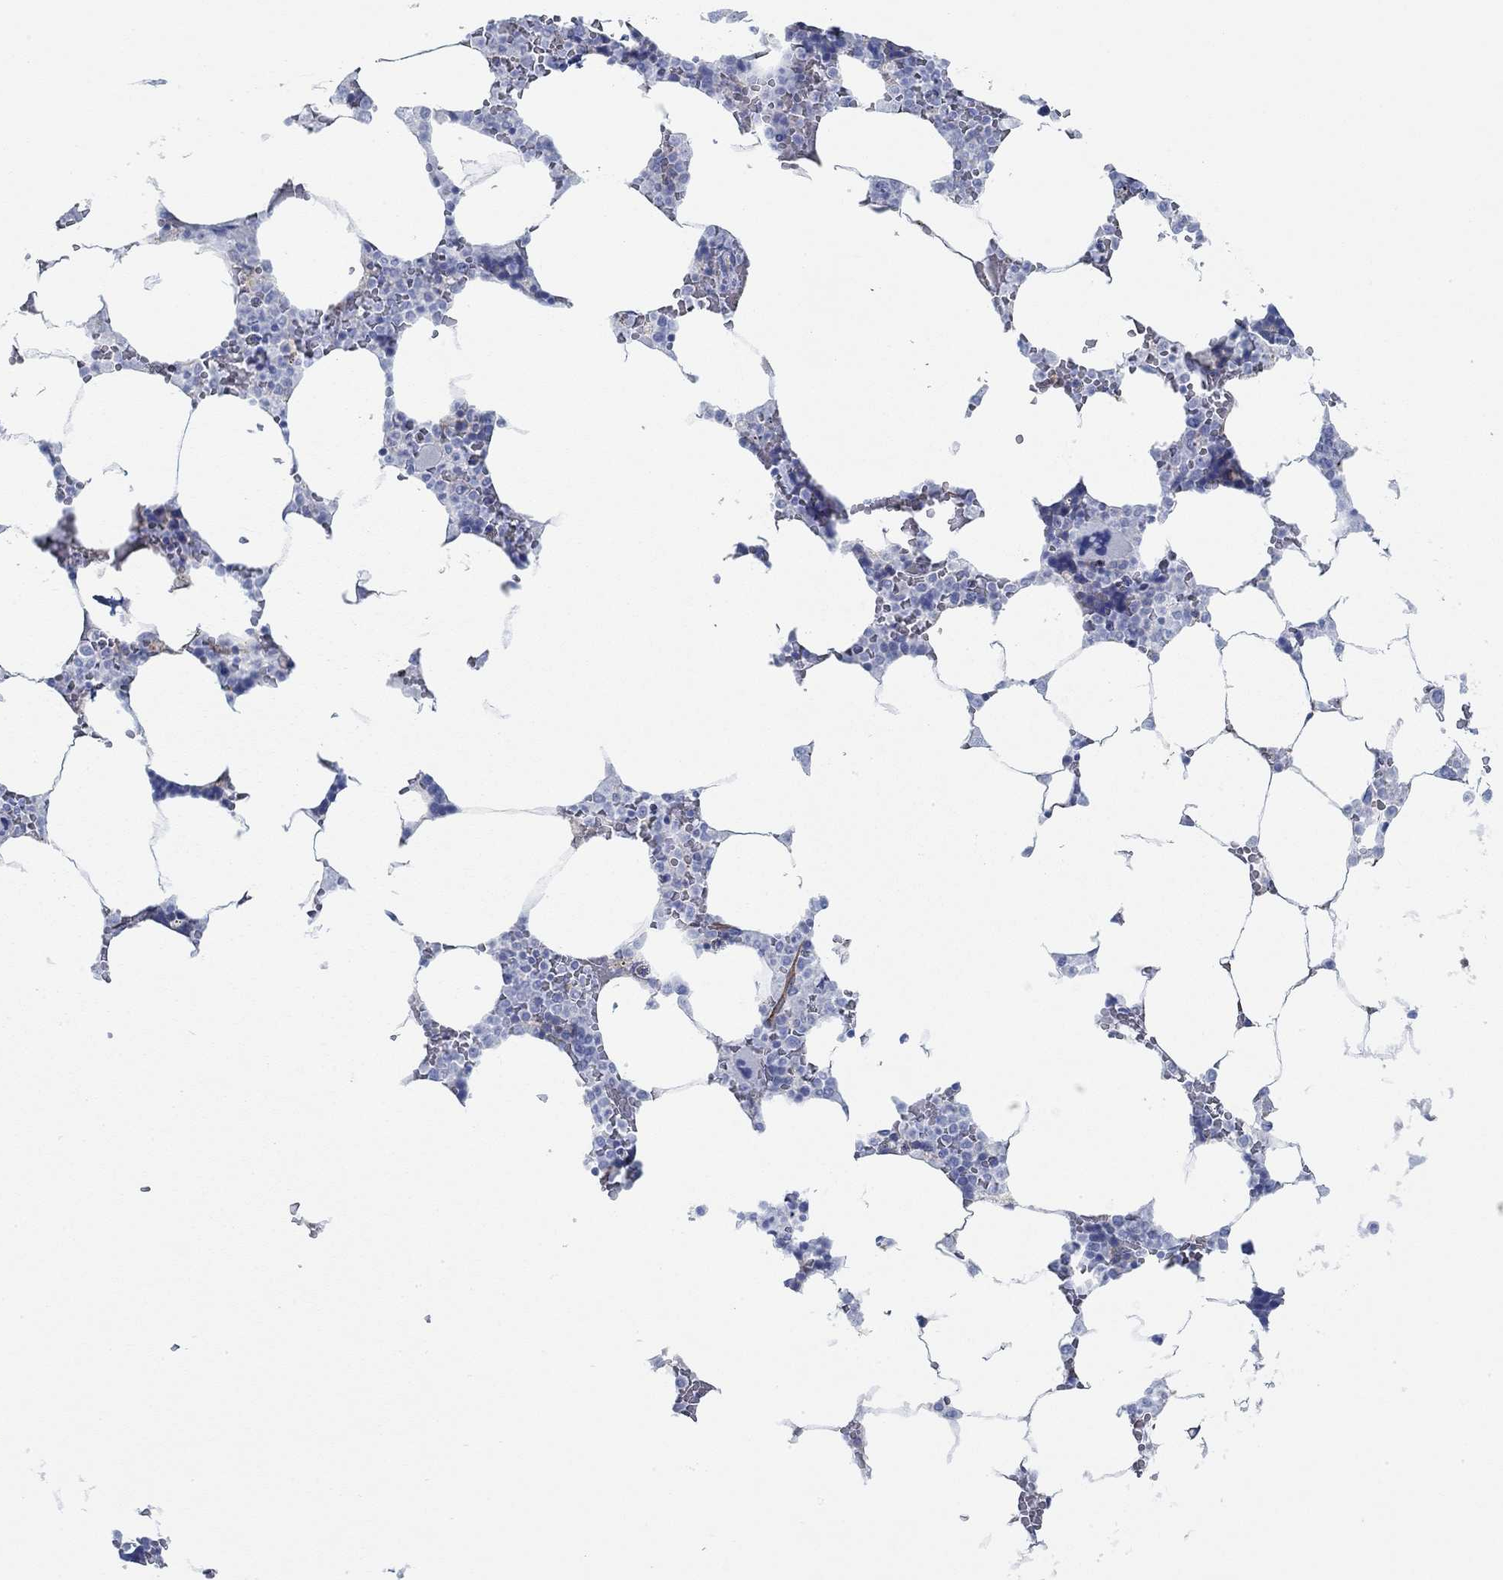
{"staining": {"intensity": "moderate", "quantity": "<25%", "location": "cytoplasmic/membranous"}, "tissue": "bone marrow", "cell_type": "Hematopoietic cells", "image_type": "normal", "snomed": [{"axis": "morphology", "description": "Normal tissue, NOS"}, {"axis": "topography", "description": "Bone marrow"}], "caption": "Immunohistochemistry histopathology image of benign bone marrow: bone marrow stained using immunohistochemistry (IHC) reveals low levels of moderate protein expression localized specifically in the cytoplasmic/membranous of hematopoietic cells, appearing as a cytoplasmic/membranous brown color.", "gene": "STC2", "patient": {"sex": "male", "age": 63}}